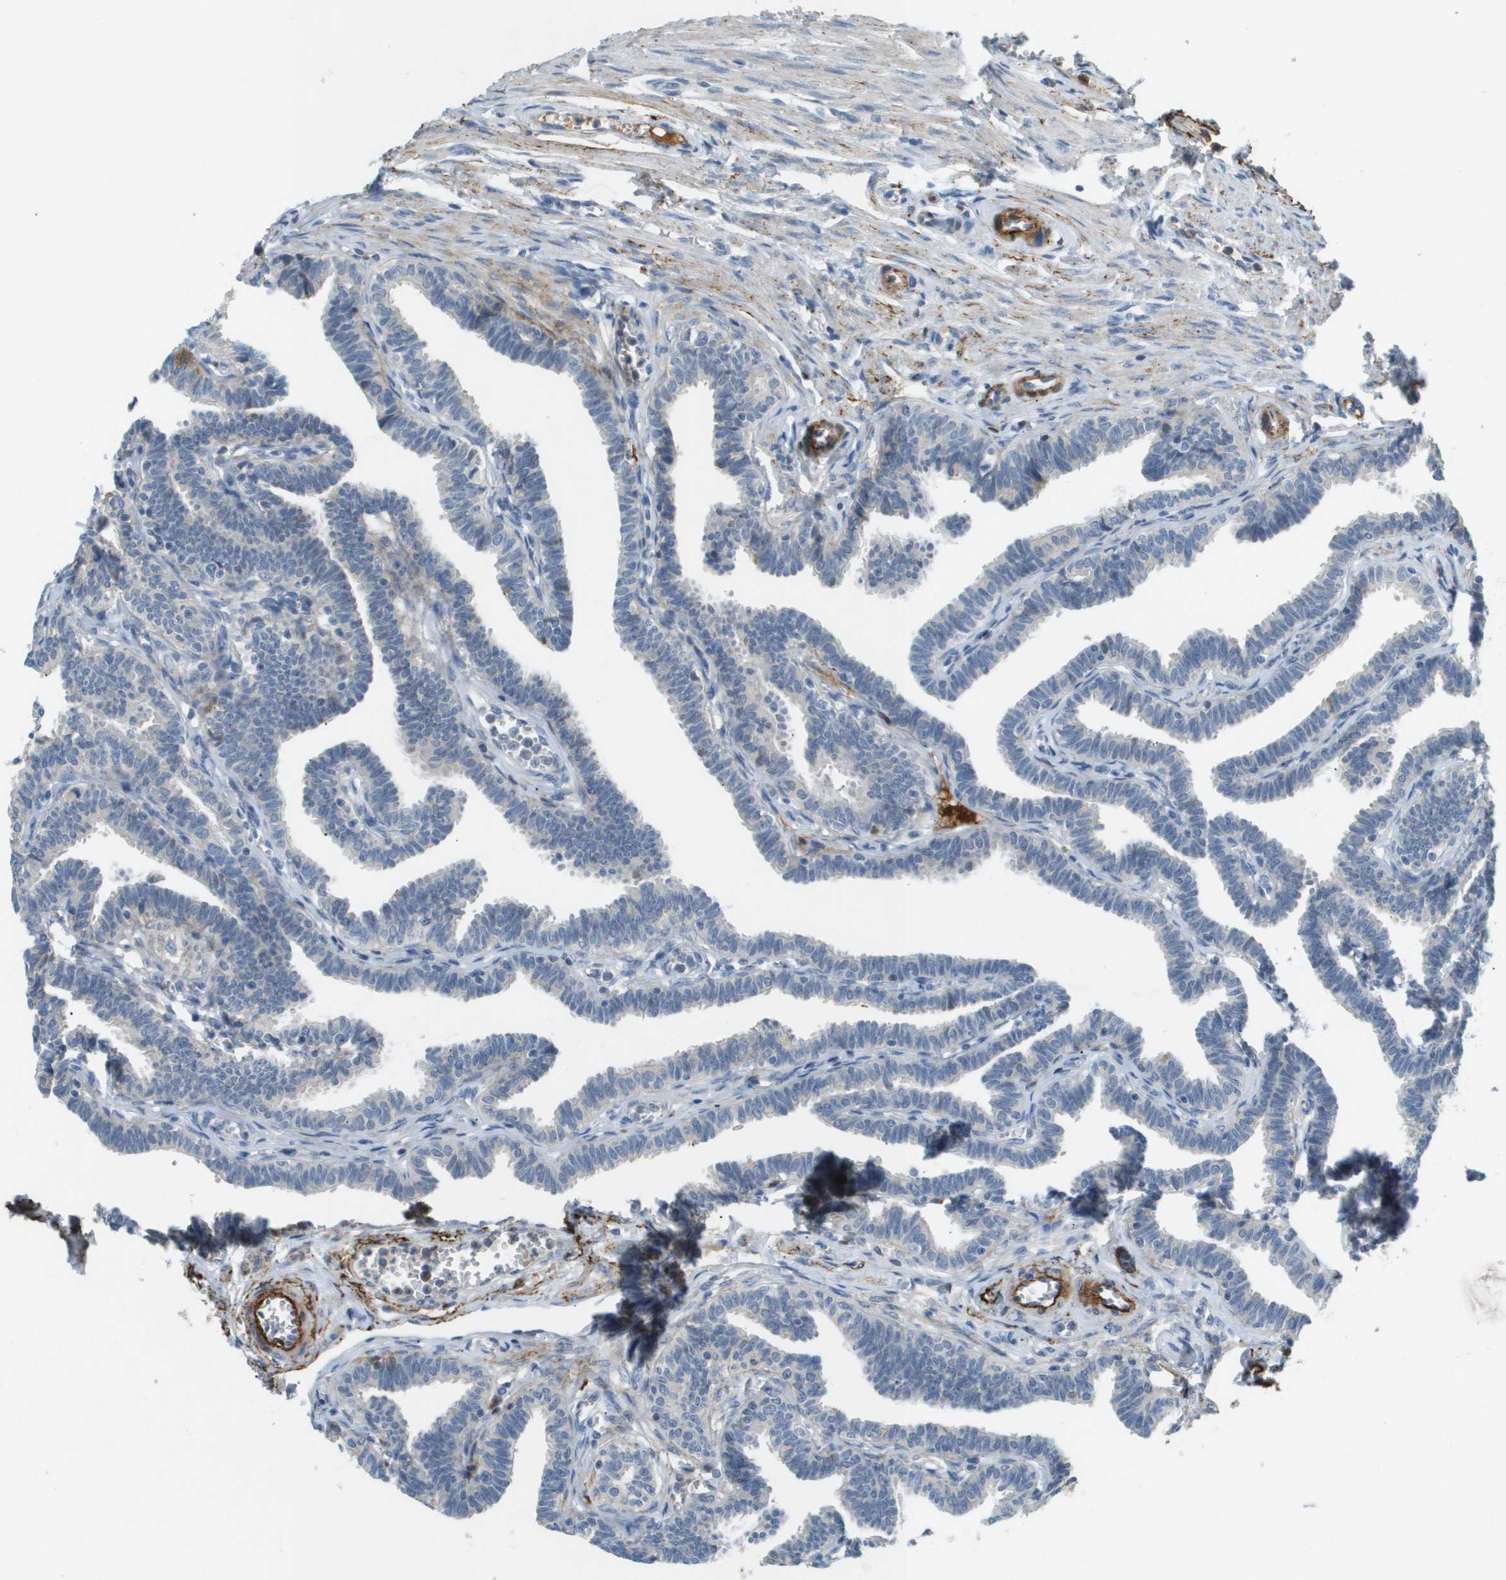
{"staining": {"intensity": "weak", "quantity": "<25%", "location": "cytoplasmic/membranous"}, "tissue": "fallopian tube", "cell_type": "Glandular cells", "image_type": "normal", "snomed": [{"axis": "morphology", "description": "Normal tissue, NOS"}, {"axis": "topography", "description": "Fallopian tube"}, {"axis": "topography", "description": "Ovary"}], "caption": "A high-resolution micrograph shows IHC staining of benign fallopian tube, which exhibits no significant staining in glandular cells. The staining is performed using DAB brown chromogen with nuclei counter-stained in using hematoxylin.", "gene": "VTN", "patient": {"sex": "female", "age": 23}}